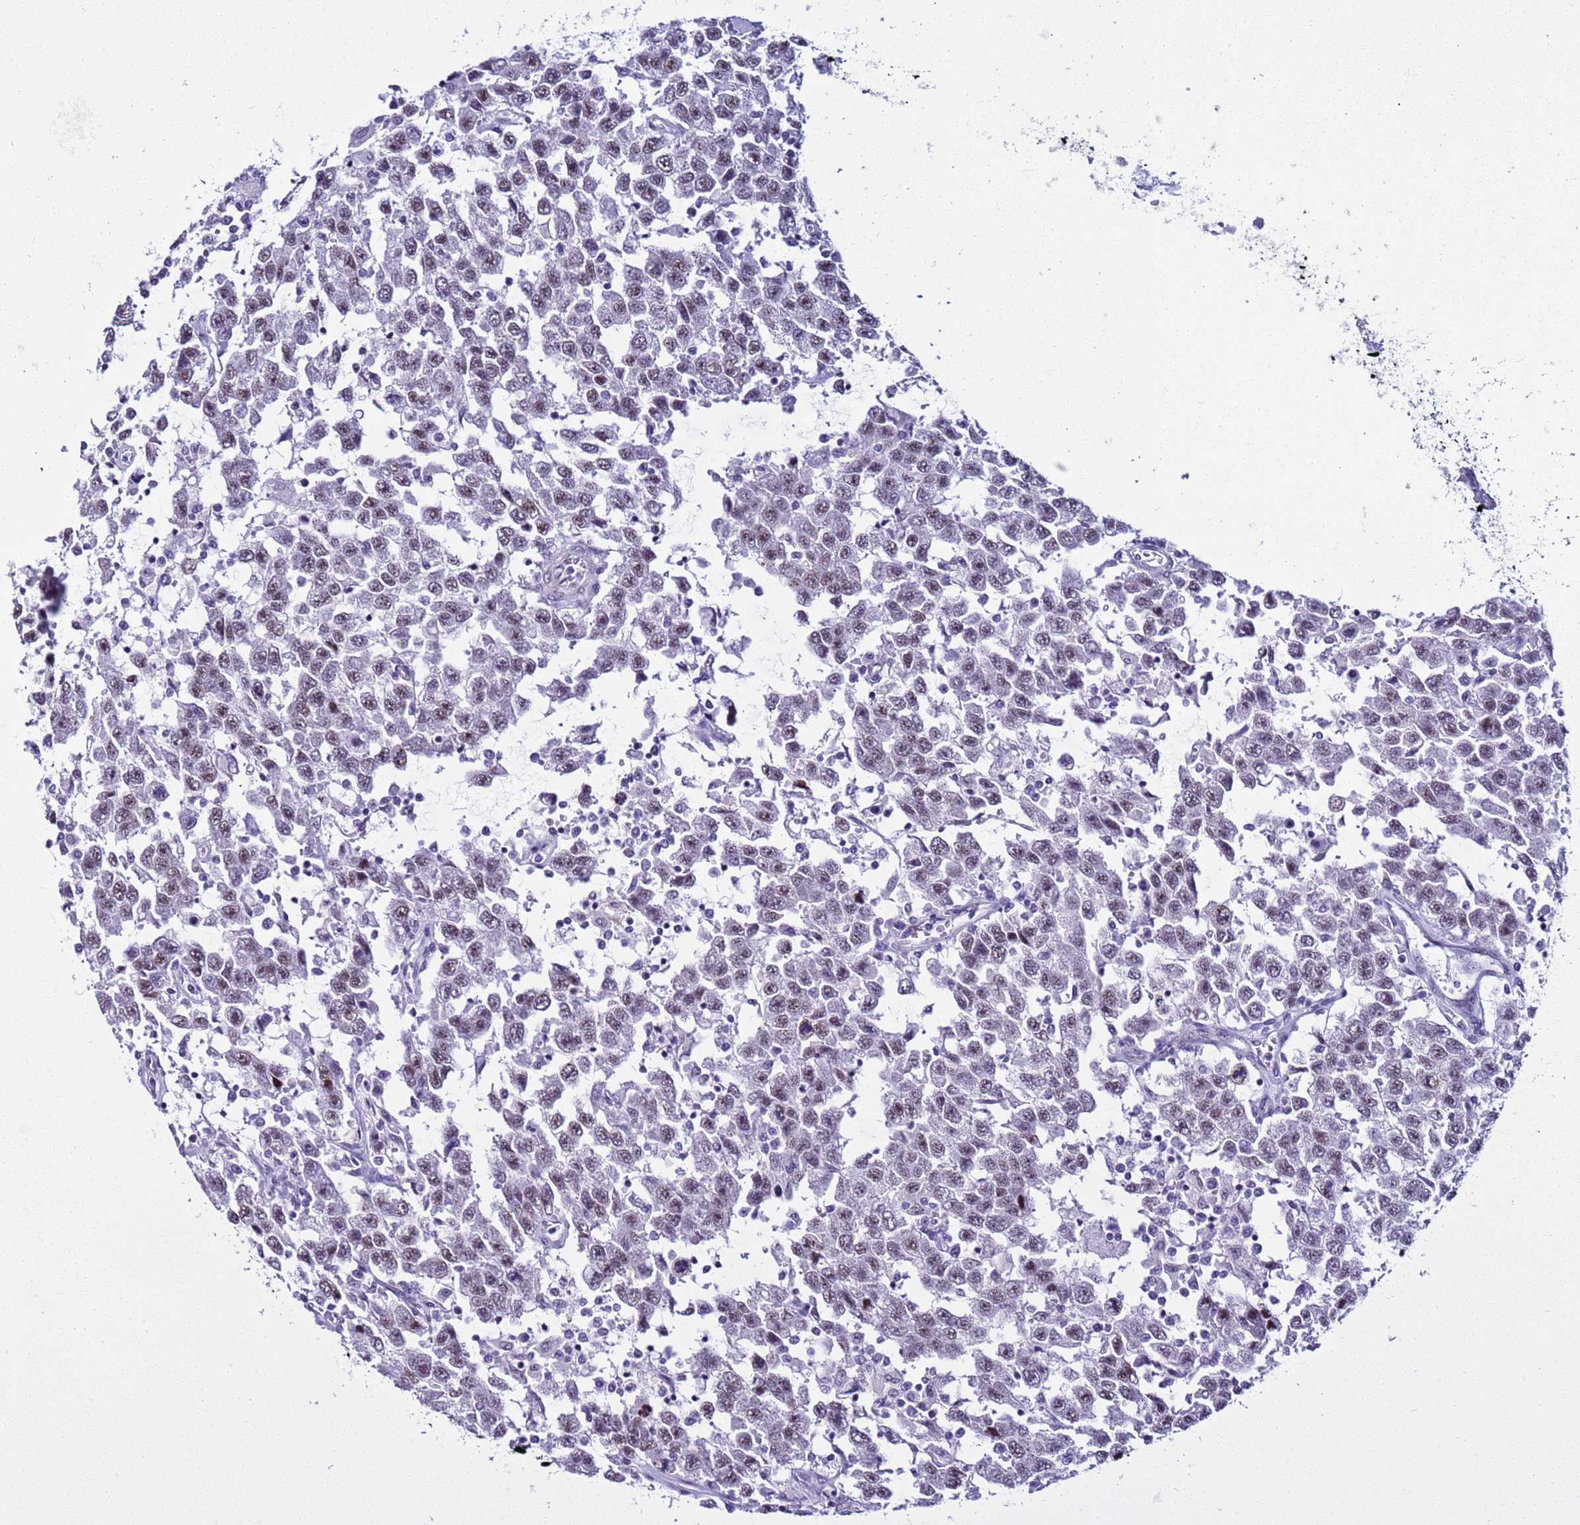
{"staining": {"intensity": "weak", "quantity": "25%-75%", "location": "nuclear"}, "tissue": "testis cancer", "cell_type": "Tumor cells", "image_type": "cancer", "snomed": [{"axis": "morphology", "description": "Seminoma, NOS"}, {"axis": "topography", "description": "Testis"}], "caption": "Testis cancer was stained to show a protein in brown. There is low levels of weak nuclear expression in approximately 25%-75% of tumor cells. Using DAB (3,3'-diaminobenzidine) (brown) and hematoxylin (blue) stains, captured at high magnification using brightfield microscopy.", "gene": "LRRC10B", "patient": {"sex": "male", "age": 41}}